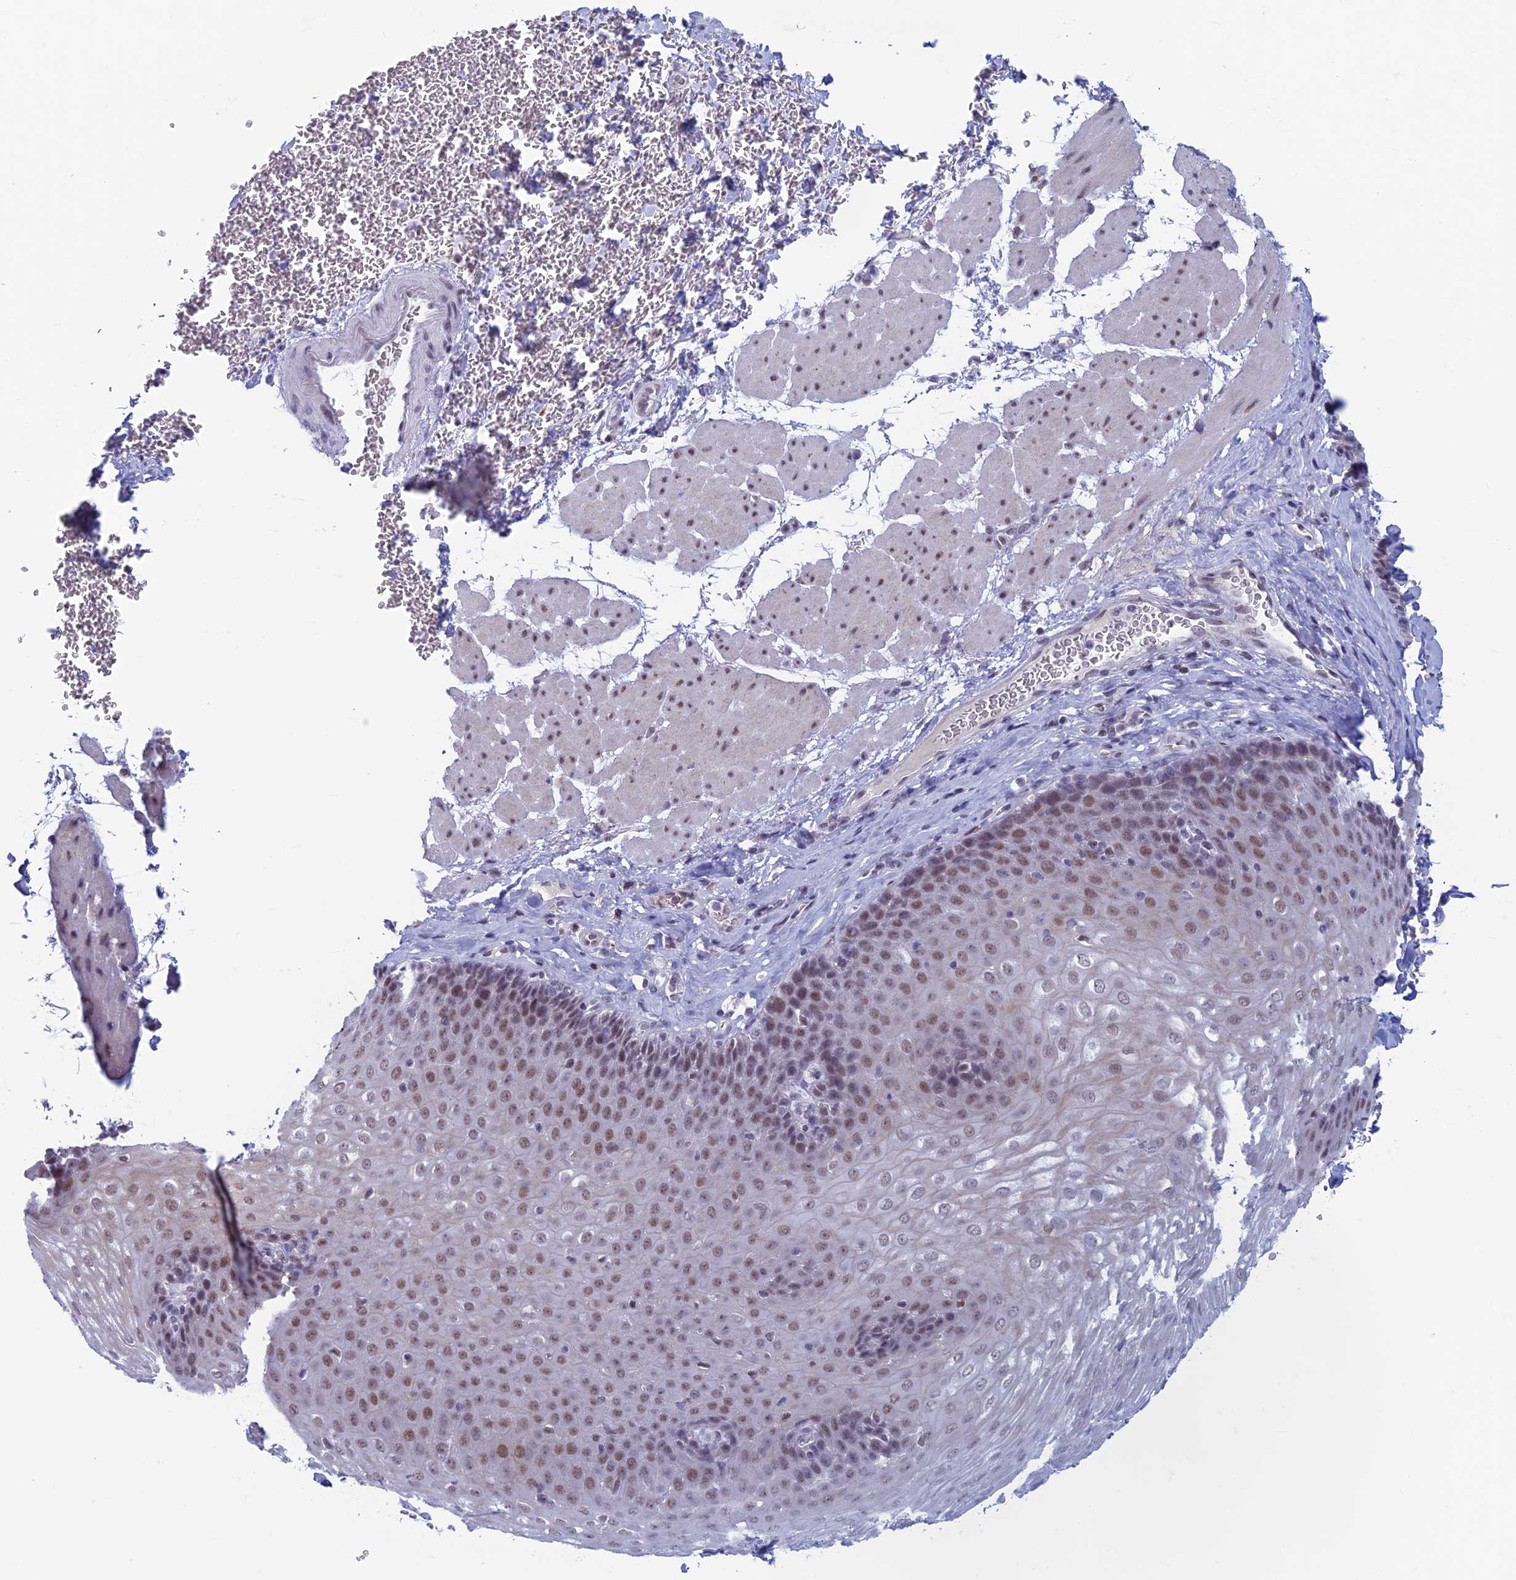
{"staining": {"intensity": "moderate", "quantity": "25%-75%", "location": "nuclear"}, "tissue": "esophagus", "cell_type": "Squamous epithelial cells", "image_type": "normal", "snomed": [{"axis": "morphology", "description": "Normal tissue, NOS"}, {"axis": "topography", "description": "Esophagus"}], "caption": "This is an image of immunohistochemistry (IHC) staining of normal esophagus, which shows moderate expression in the nuclear of squamous epithelial cells.", "gene": "ASH2L", "patient": {"sex": "female", "age": 66}}